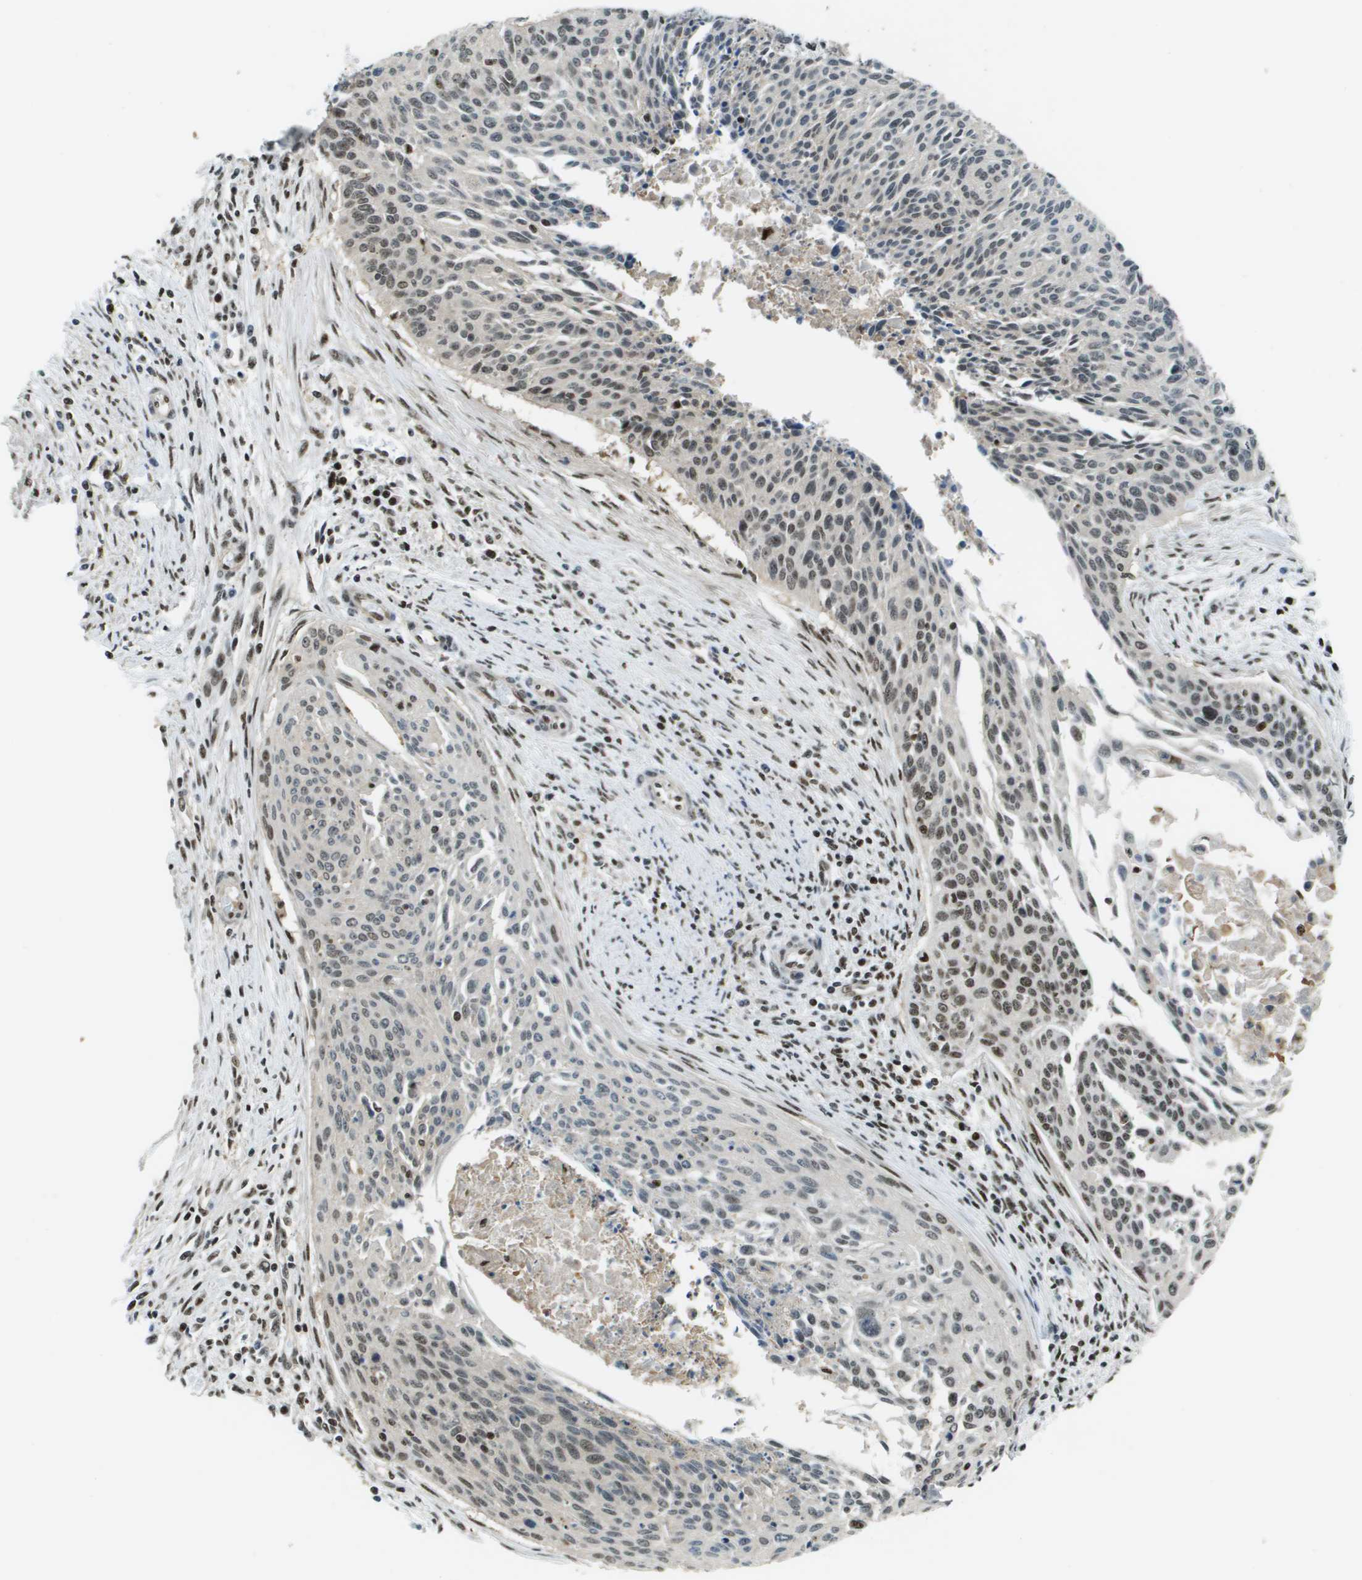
{"staining": {"intensity": "moderate", "quantity": "25%-75%", "location": "nuclear"}, "tissue": "cervical cancer", "cell_type": "Tumor cells", "image_type": "cancer", "snomed": [{"axis": "morphology", "description": "Squamous cell carcinoma, NOS"}, {"axis": "topography", "description": "Cervix"}], "caption": "Moderate nuclear staining for a protein is appreciated in about 25%-75% of tumor cells of squamous cell carcinoma (cervical) using immunohistochemistry (IHC).", "gene": "SP100", "patient": {"sex": "female", "age": 55}}